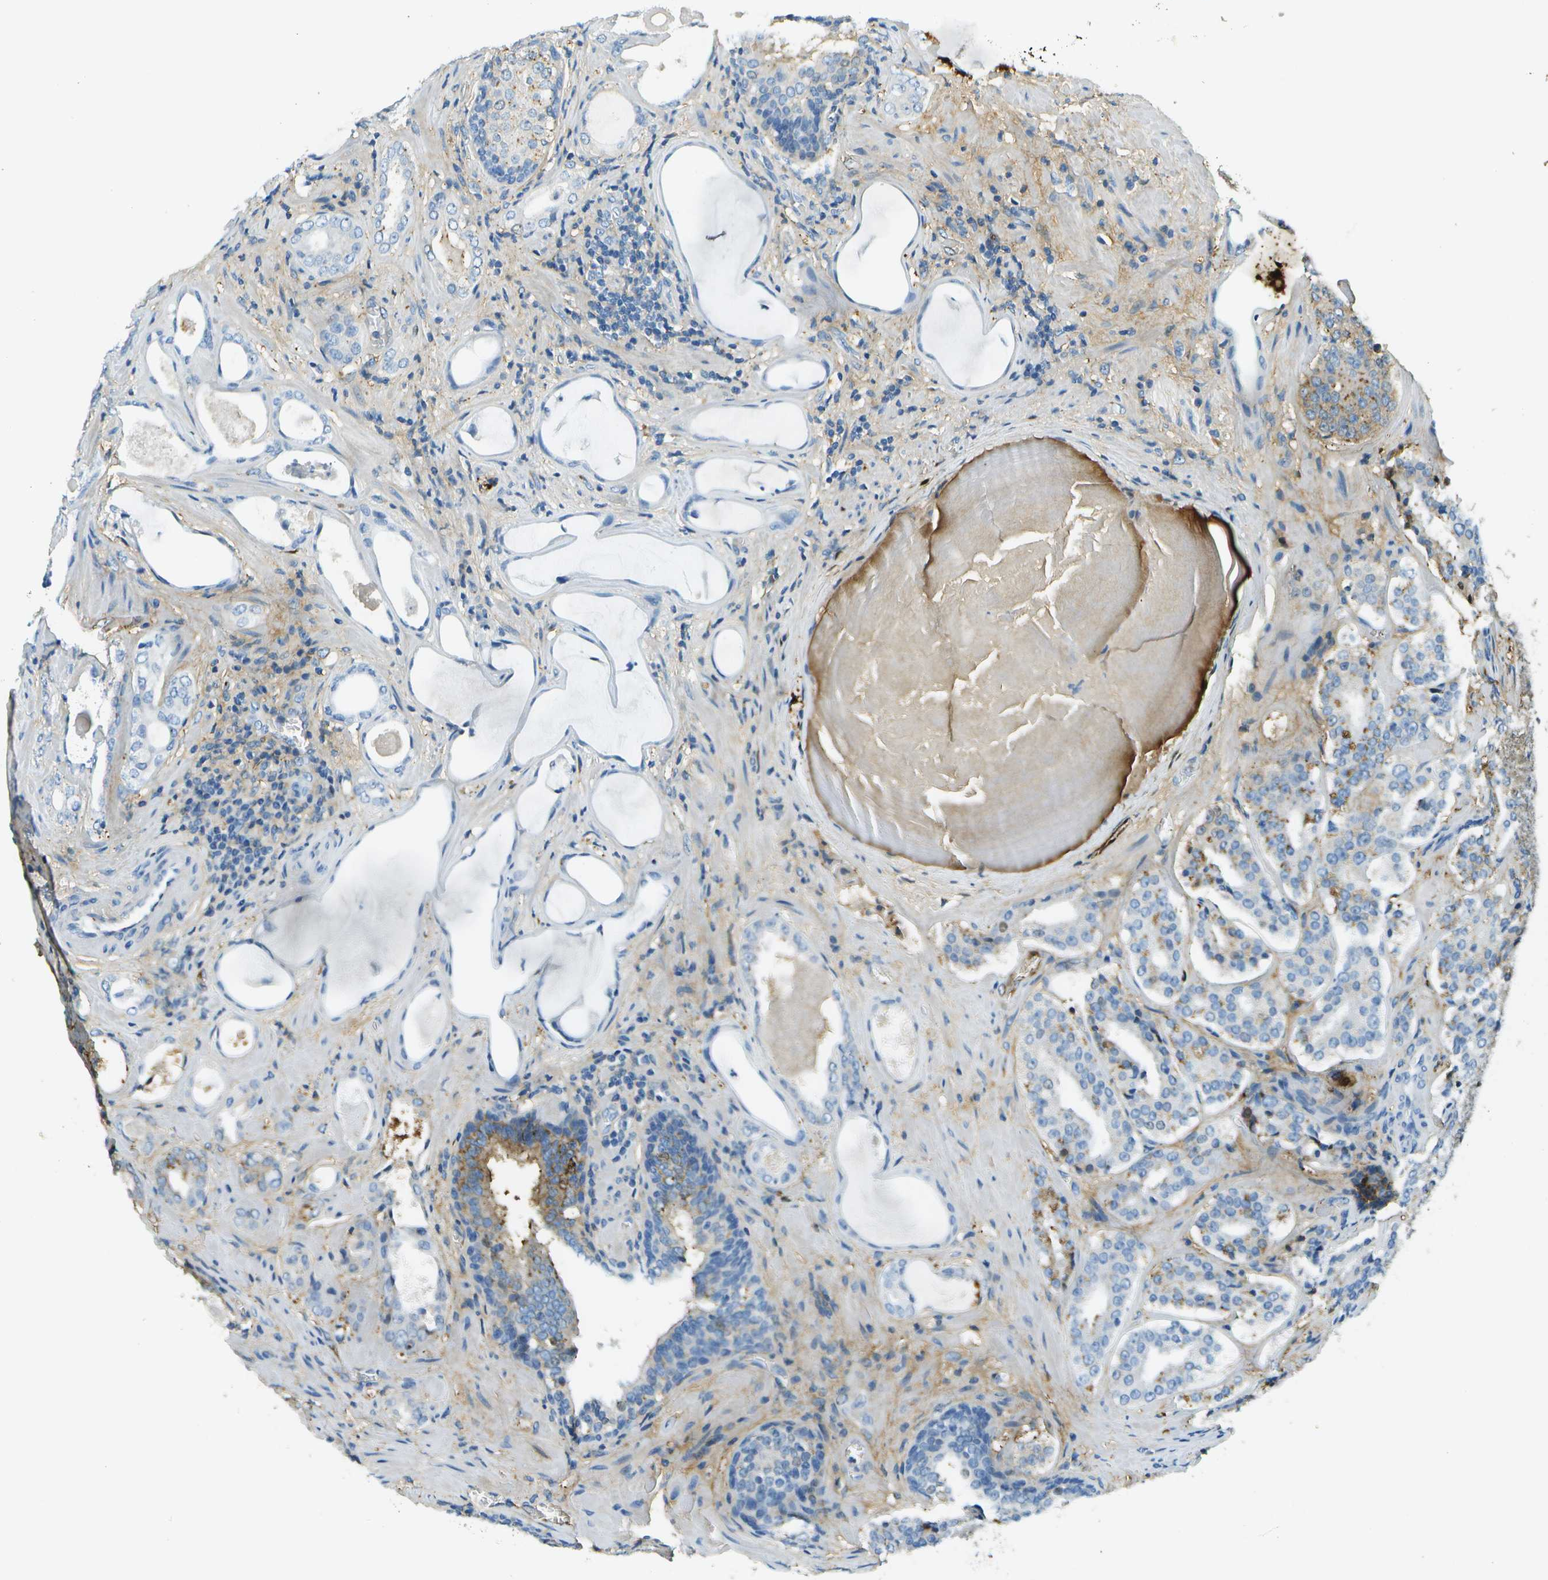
{"staining": {"intensity": "negative", "quantity": "none", "location": "none"}, "tissue": "prostate cancer", "cell_type": "Tumor cells", "image_type": "cancer", "snomed": [{"axis": "morphology", "description": "Adenocarcinoma, High grade"}, {"axis": "topography", "description": "Prostate"}], "caption": "Photomicrograph shows no significant protein staining in tumor cells of high-grade adenocarcinoma (prostate).", "gene": "DCN", "patient": {"sex": "male", "age": 60}}